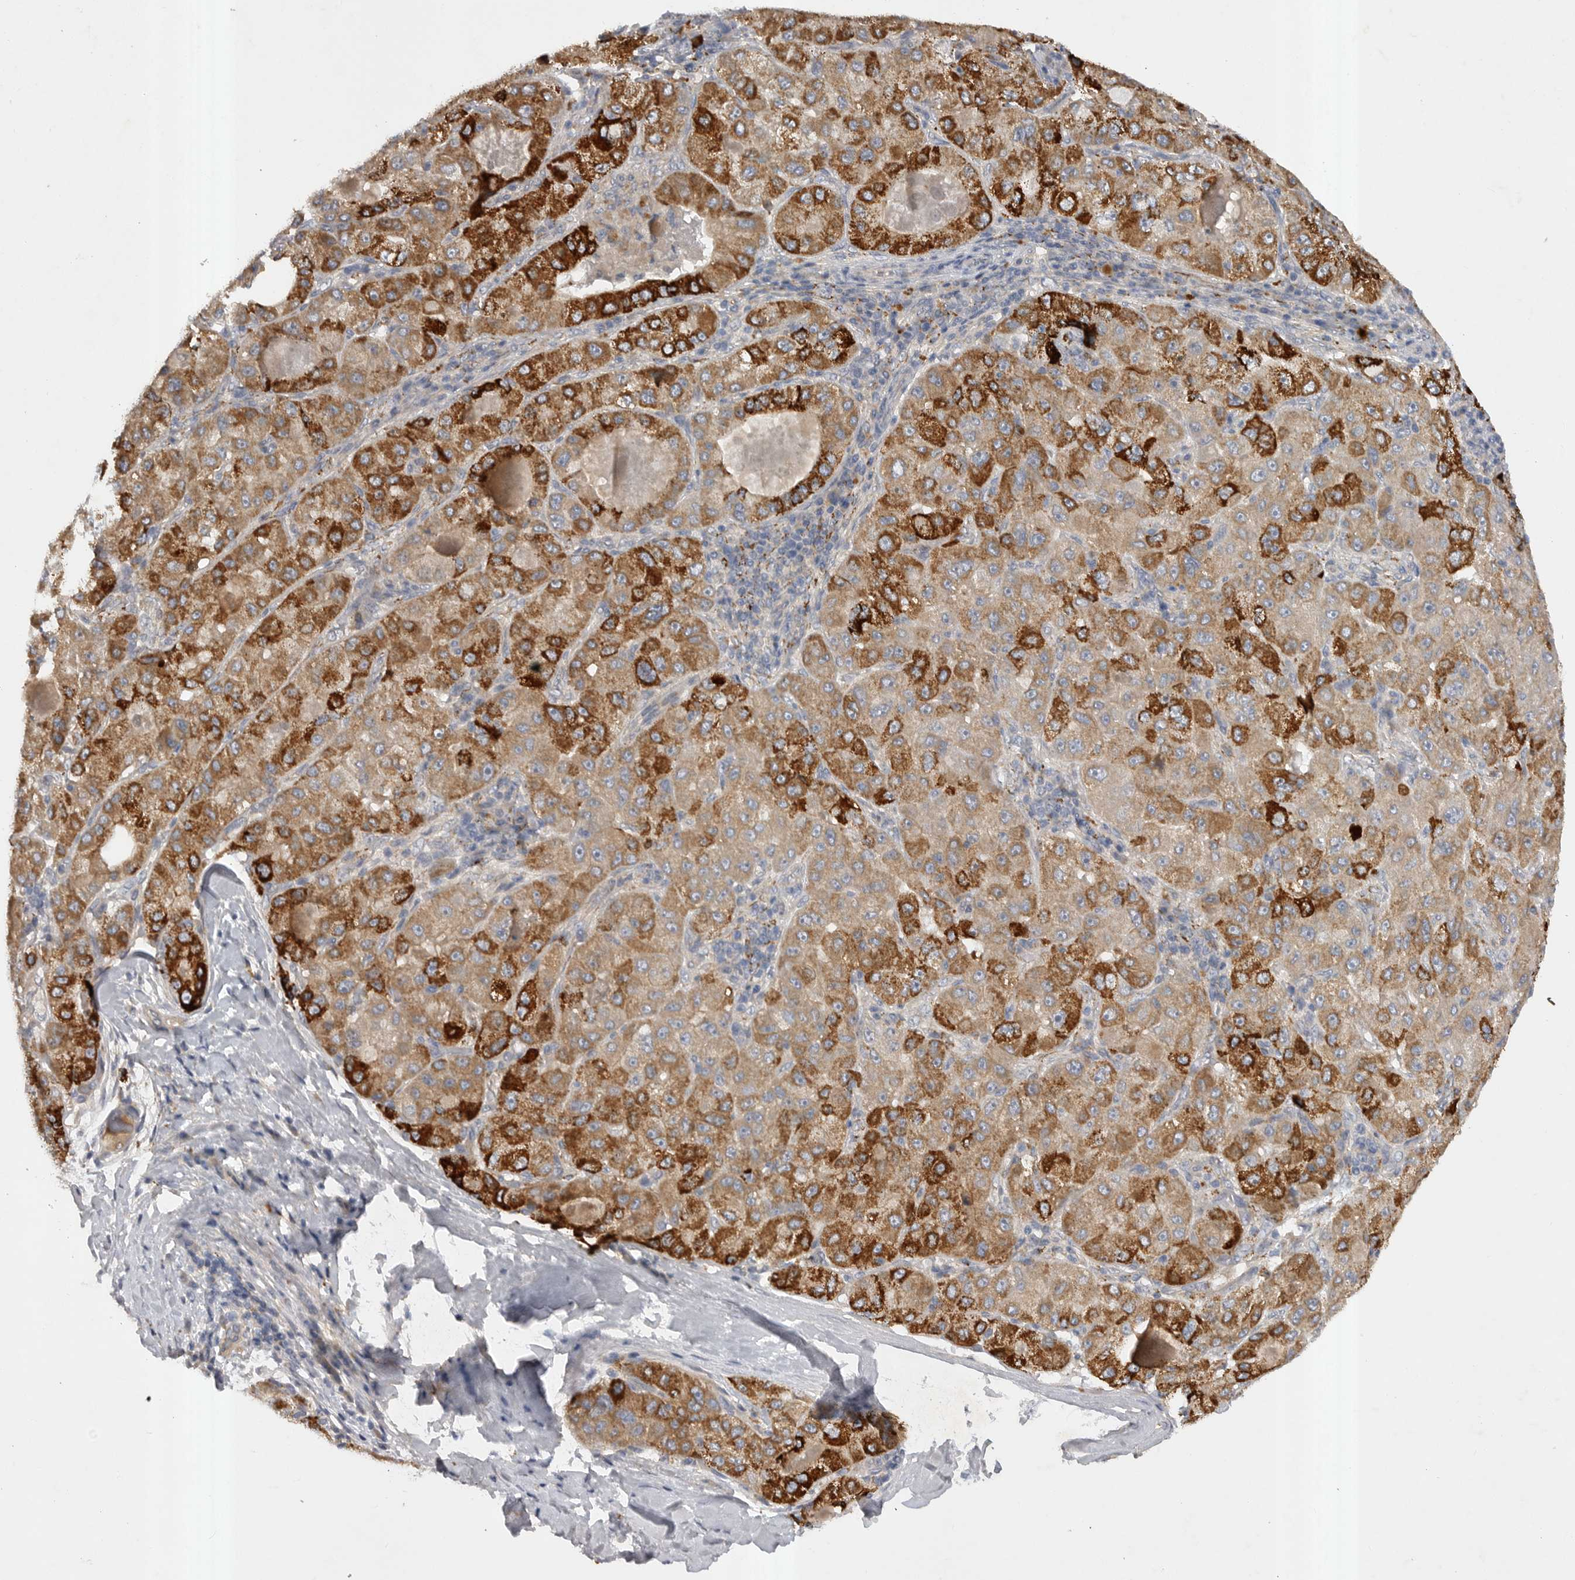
{"staining": {"intensity": "strong", "quantity": "25%-75%", "location": "cytoplasmic/membranous"}, "tissue": "liver cancer", "cell_type": "Tumor cells", "image_type": "cancer", "snomed": [{"axis": "morphology", "description": "Carcinoma, Hepatocellular, NOS"}, {"axis": "topography", "description": "Liver"}], "caption": "Tumor cells show strong cytoplasmic/membranous staining in approximately 25%-75% of cells in hepatocellular carcinoma (liver). (brown staining indicates protein expression, while blue staining denotes nuclei).", "gene": "DHDDS", "patient": {"sex": "male", "age": 80}}